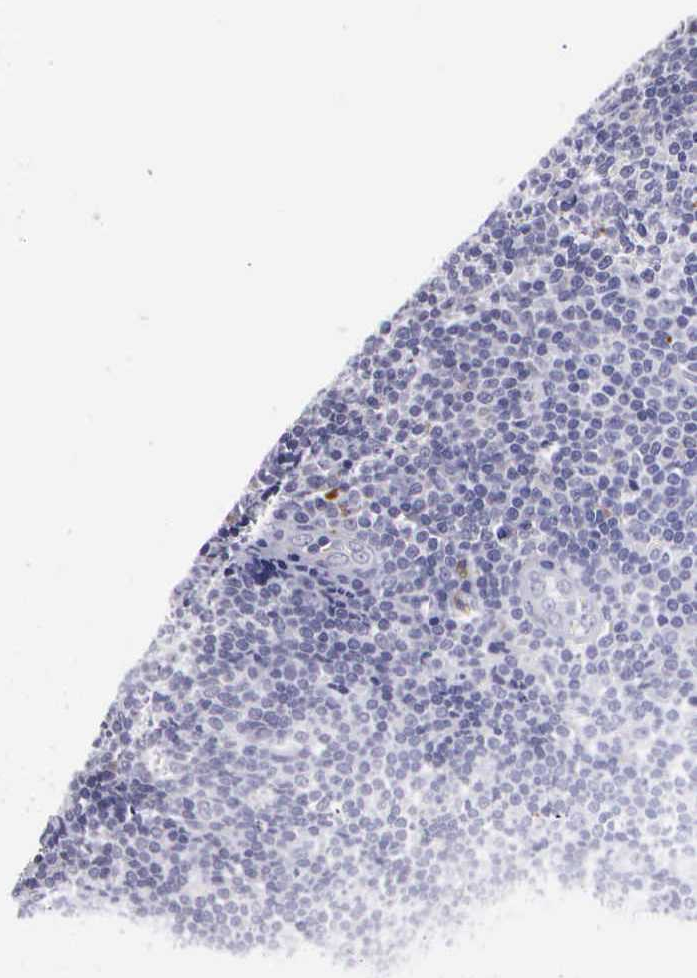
{"staining": {"intensity": "negative", "quantity": "none", "location": "none"}, "tissue": "lymphoma", "cell_type": "Tumor cells", "image_type": "cancer", "snomed": [{"axis": "morphology", "description": "Malignant lymphoma, non-Hodgkin's type, Low grade"}, {"axis": "topography", "description": "Lymph node"}], "caption": "Tumor cells are negative for brown protein staining in malignant lymphoma, non-Hodgkin's type (low-grade). The staining was performed using DAB to visualize the protein expression in brown, while the nuclei were stained in blue with hematoxylin (Magnification: 20x).", "gene": "CRELD2", "patient": {"sex": "male", "age": 49}}